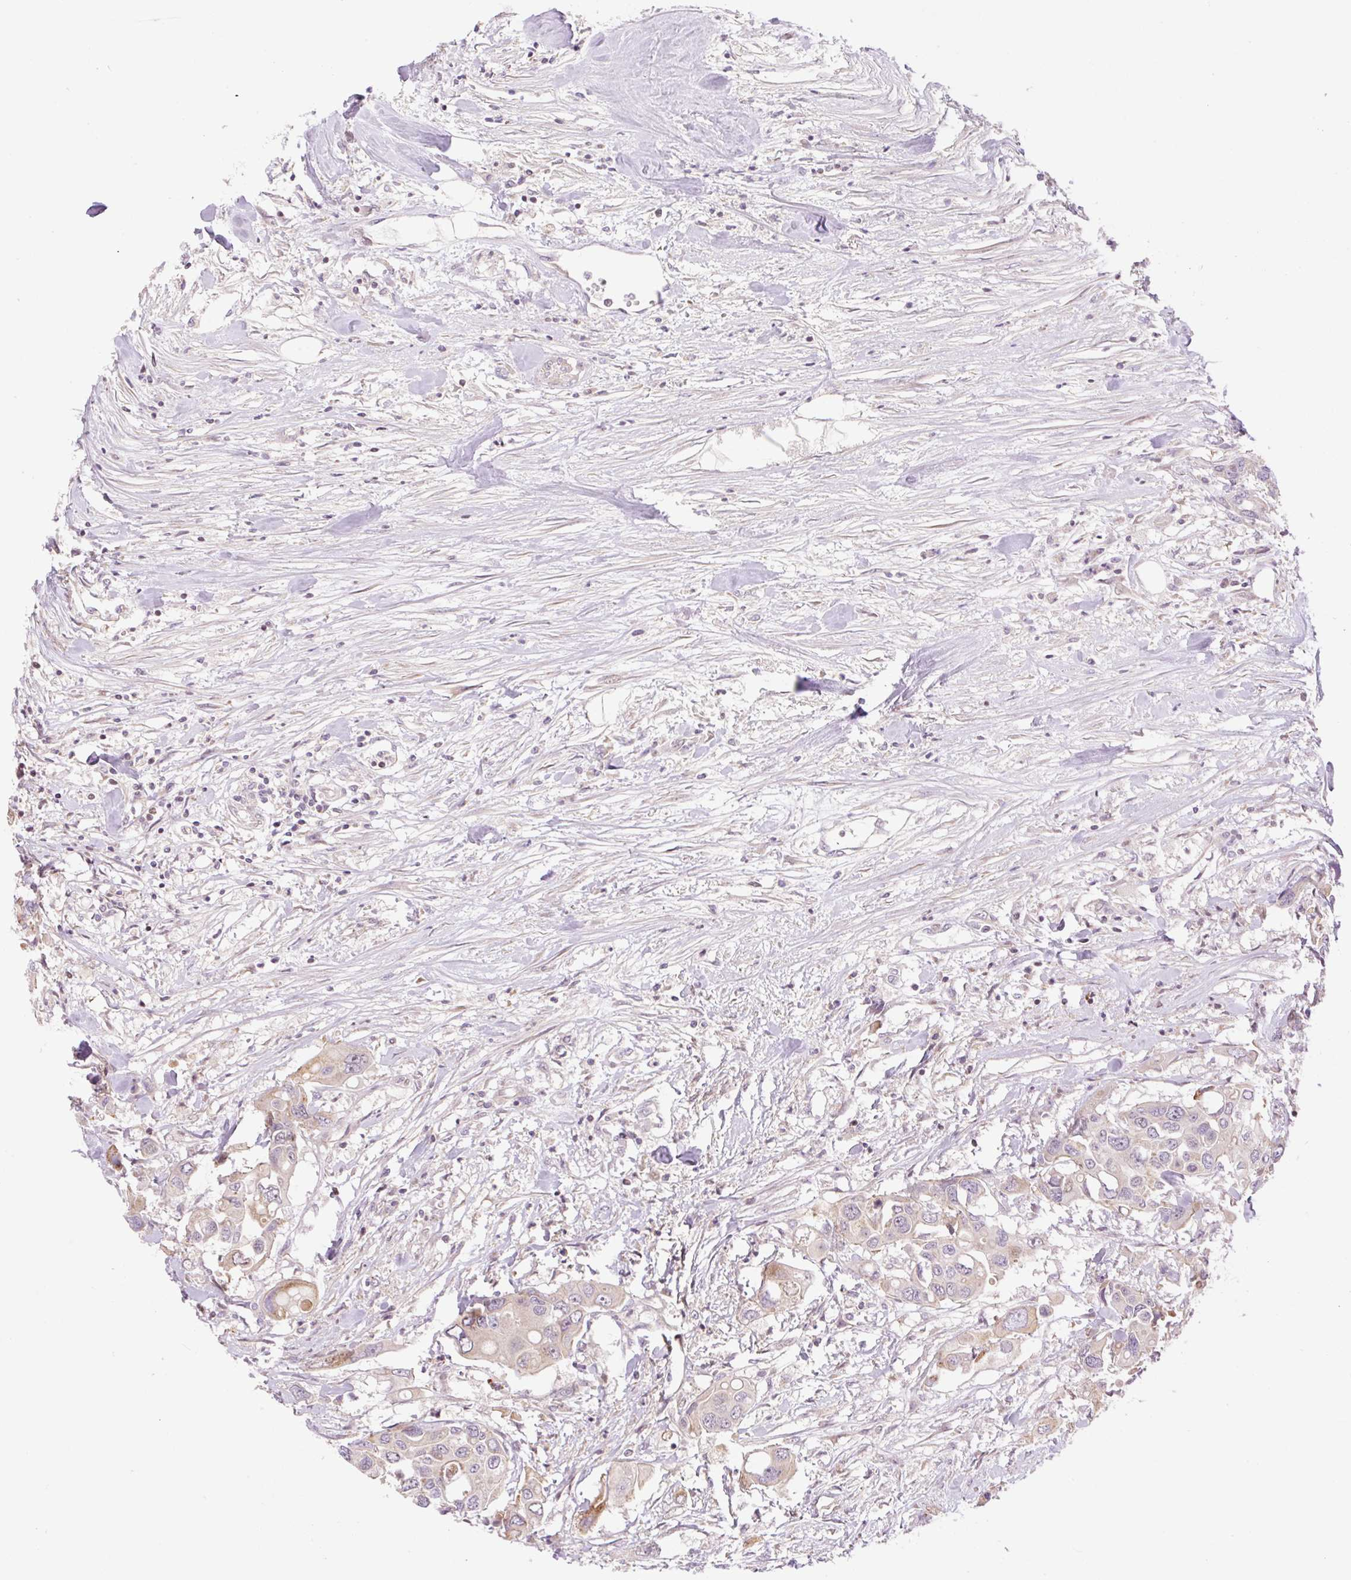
{"staining": {"intensity": "moderate", "quantity": "<25%", "location": "cytoplasmic/membranous"}, "tissue": "colorectal cancer", "cell_type": "Tumor cells", "image_type": "cancer", "snomed": [{"axis": "morphology", "description": "Adenocarcinoma, NOS"}, {"axis": "topography", "description": "Colon"}], "caption": "Immunohistochemical staining of colorectal adenocarcinoma displays low levels of moderate cytoplasmic/membranous protein positivity in about <25% of tumor cells.", "gene": "ZNF394", "patient": {"sex": "male", "age": 77}}